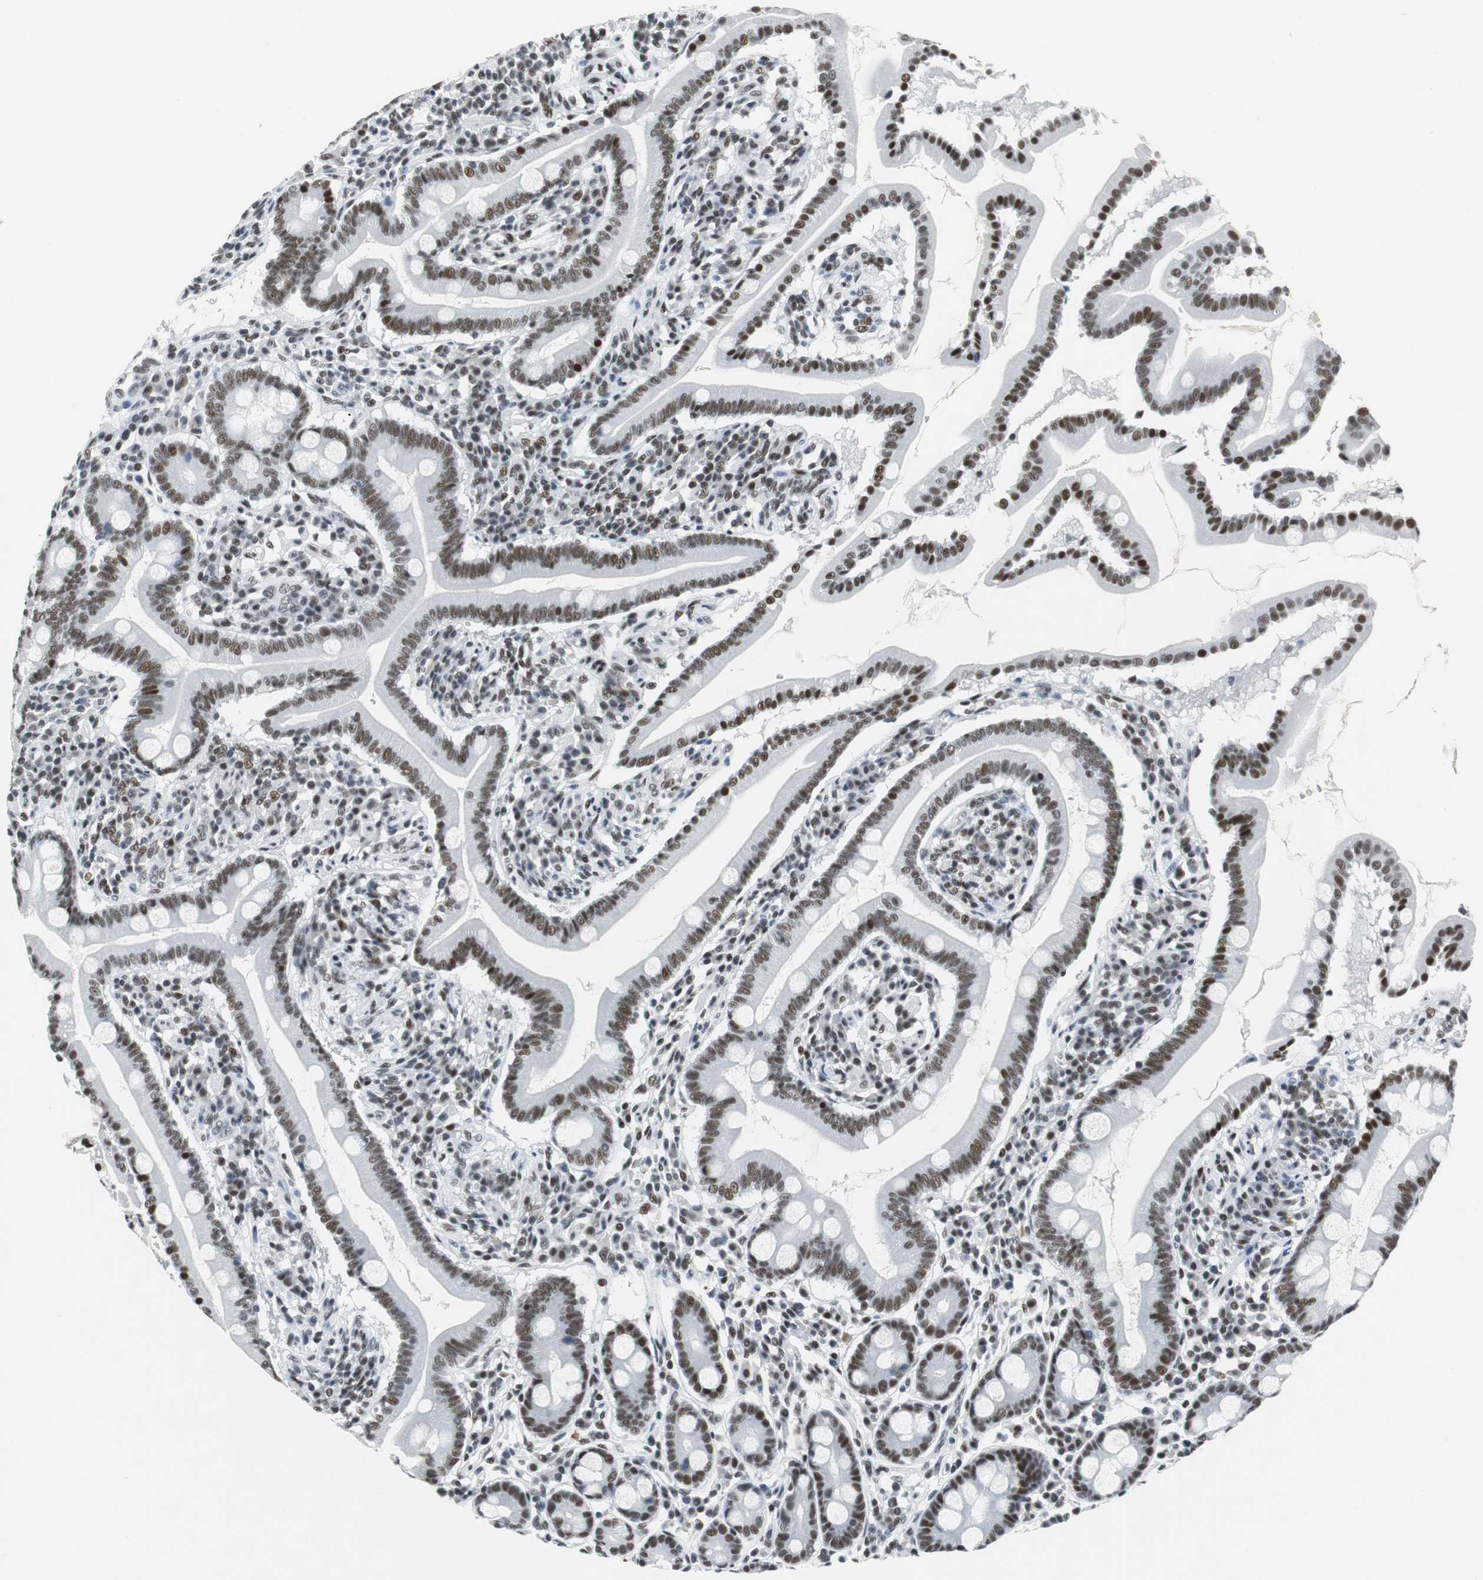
{"staining": {"intensity": "moderate", "quantity": ">75%", "location": "nuclear"}, "tissue": "duodenum", "cell_type": "Glandular cells", "image_type": "normal", "snomed": [{"axis": "morphology", "description": "Normal tissue, NOS"}, {"axis": "topography", "description": "Duodenum"}], "caption": "A histopathology image showing moderate nuclear positivity in approximately >75% of glandular cells in benign duodenum, as visualized by brown immunohistochemical staining.", "gene": "HDAC3", "patient": {"sex": "male", "age": 50}}